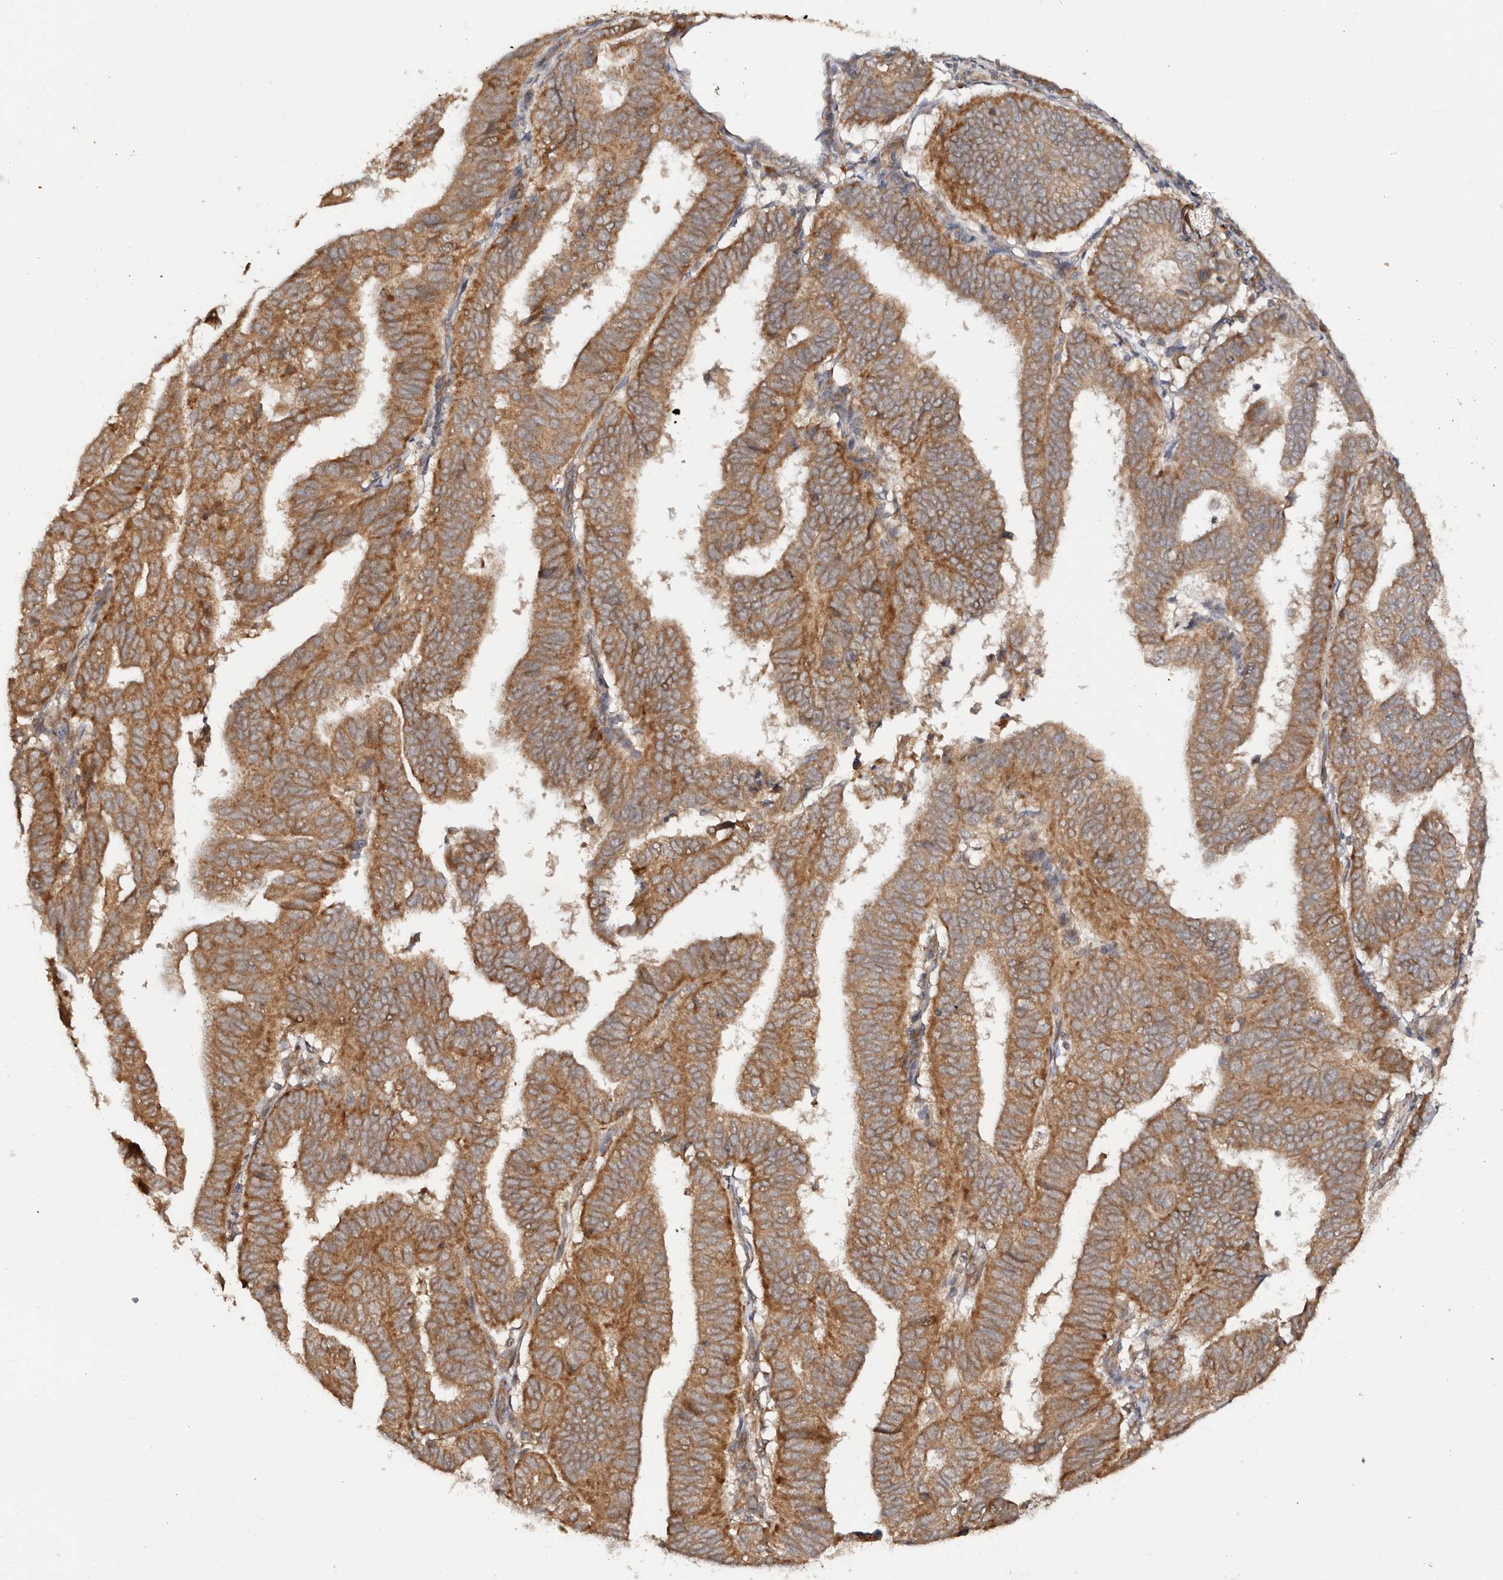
{"staining": {"intensity": "moderate", "quantity": ">75%", "location": "cytoplasmic/membranous"}, "tissue": "endometrial cancer", "cell_type": "Tumor cells", "image_type": "cancer", "snomed": [{"axis": "morphology", "description": "Adenocarcinoma, NOS"}, {"axis": "topography", "description": "Uterus"}], "caption": "Immunohistochemical staining of adenocarcinoma (endometrial) reveals moderate cytoplasmic/membranous protein expression in approximately >75% of tumor cells. (DAB = brown stain, brightfield microscopy at high magnification).", "gene": "DENND11", "patient": {"sex": "female", "age": 77}}